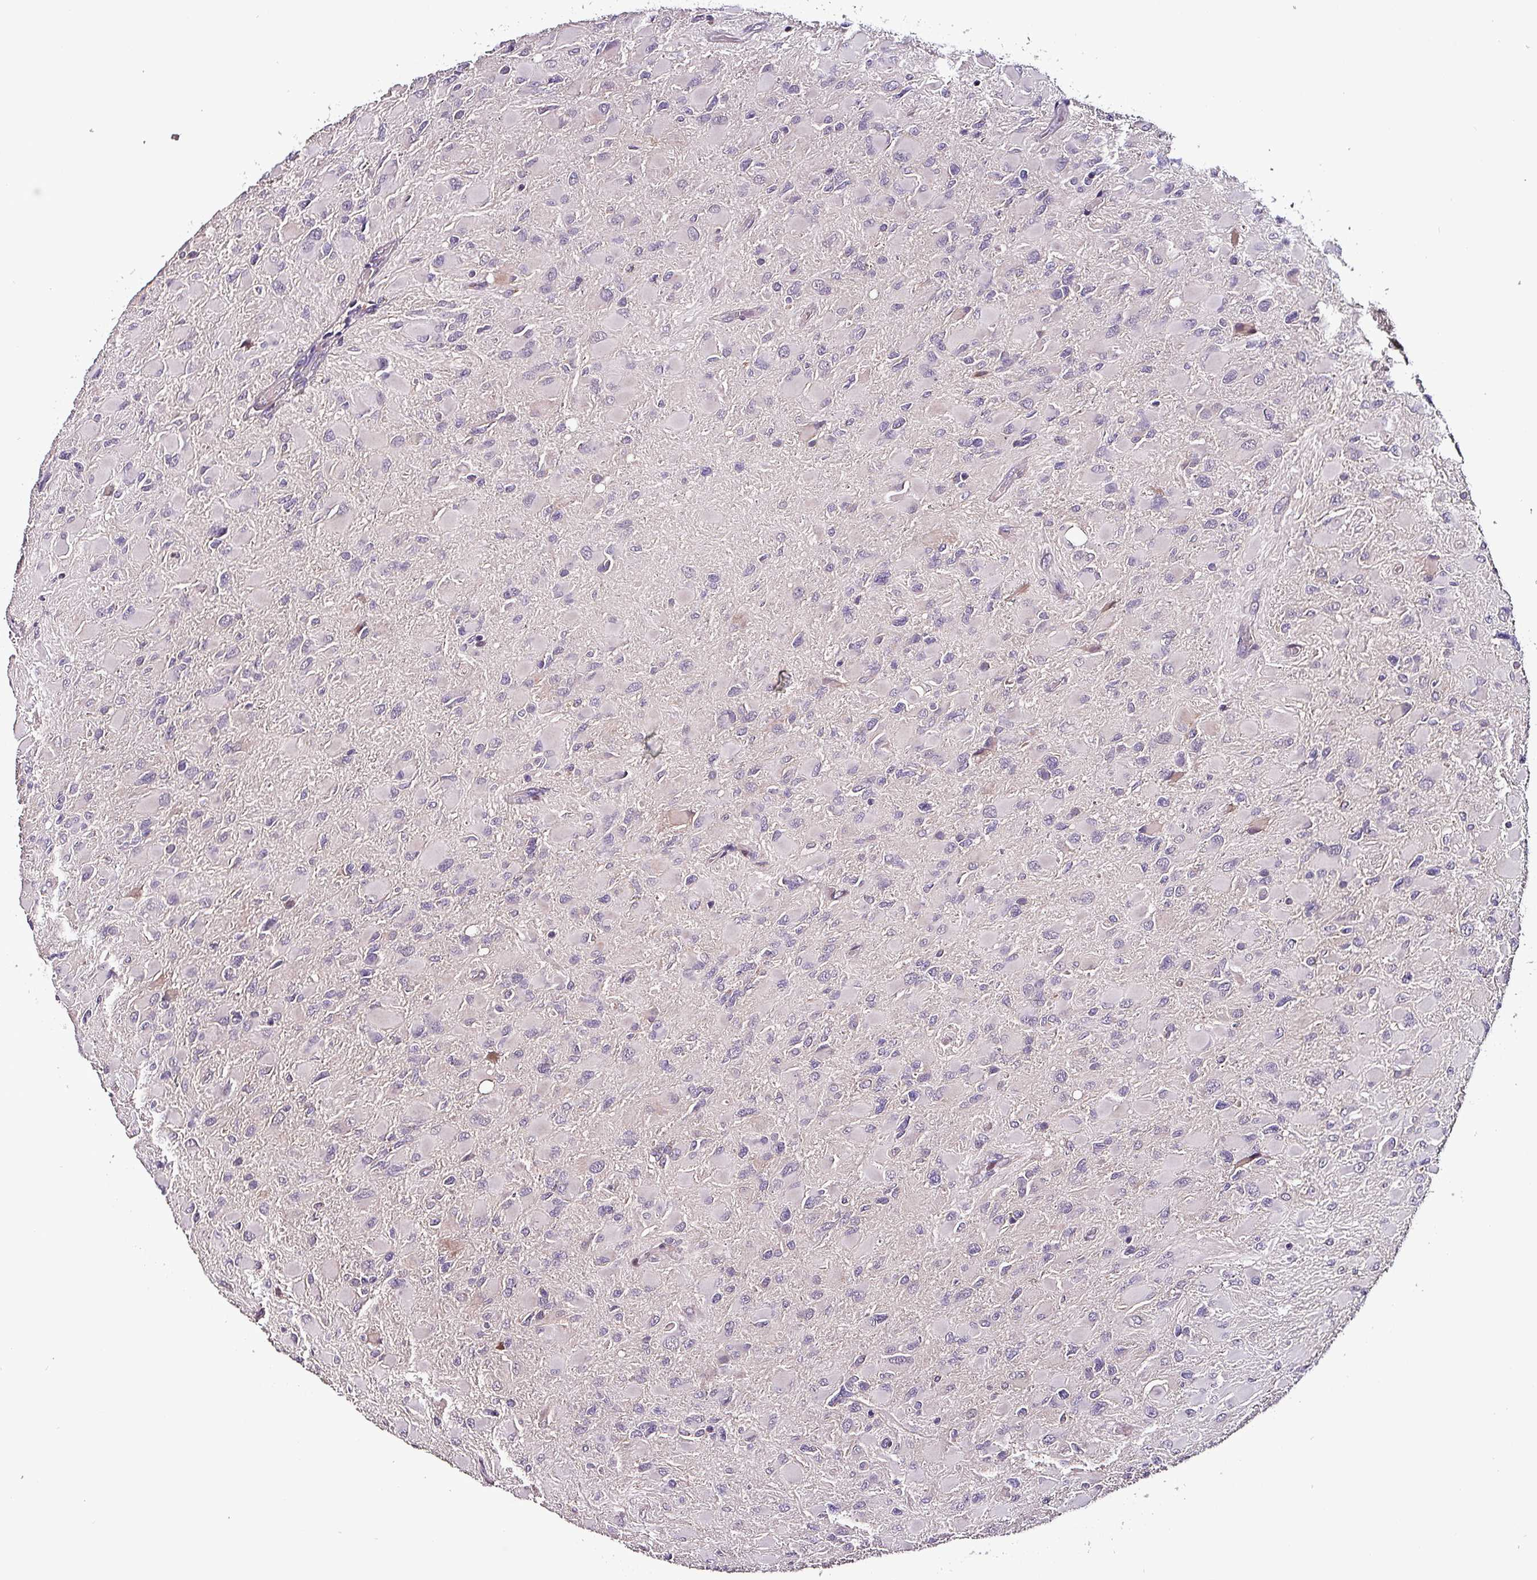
{"staining": {"intensity": "negative", "quantity": "none", "location": "none"}, "tissue": "glioma", "cell_type": "Tumor cells", "image_type": "cancer", "snomed": [{"axis": "morphology", "description": "Glioma, malignant, High grade"}, {"axis": "topography", "description": "Cerebral cortex"}], "caption": "High magnification brightfield microscopy of high-grade glioma (malignant) stained with DAB (brown) and counterstained with hematoxylin (blue): tumor cells show no significant positivity.", "gene": "GRAPL", "patient": {"sex": "female", "age": 36}}